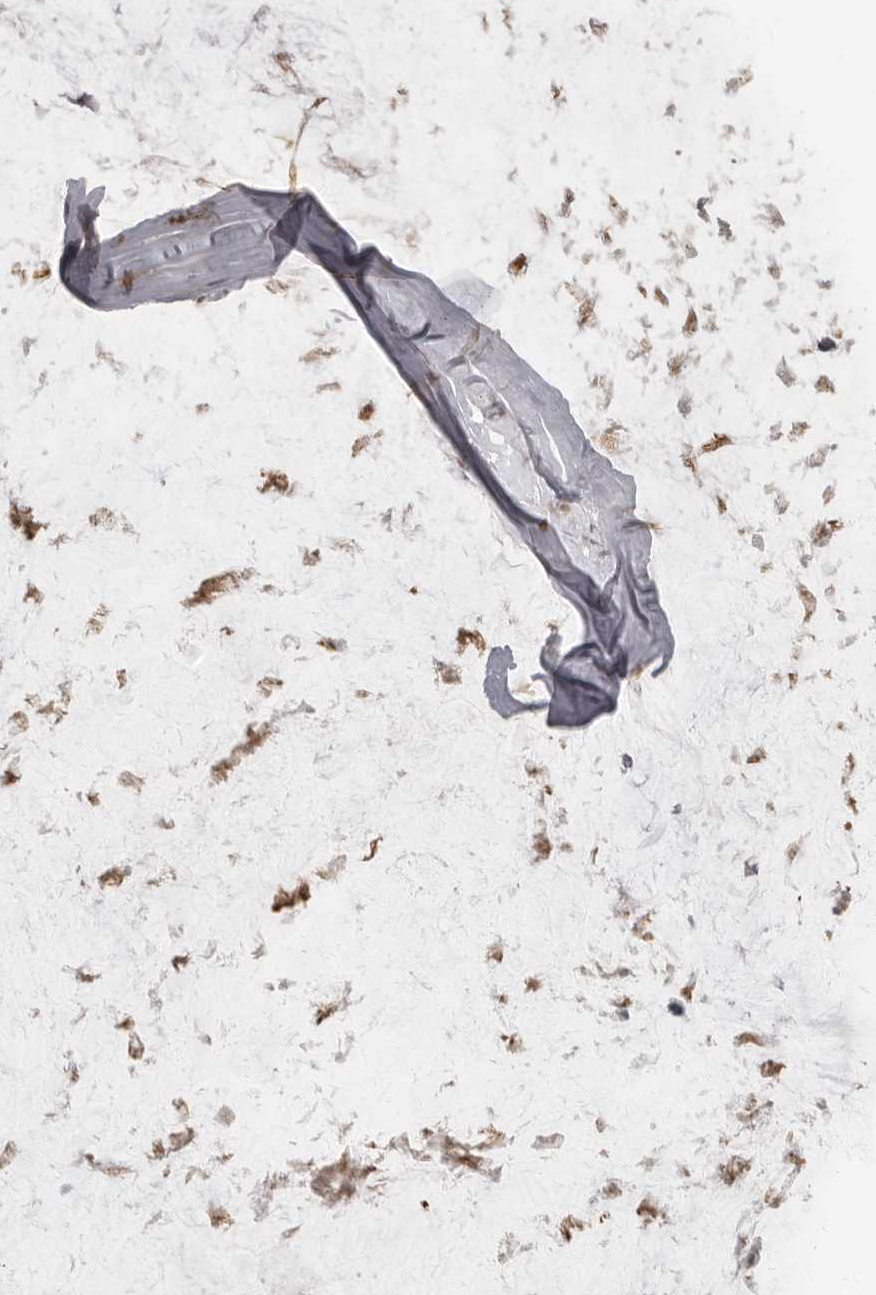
{"staining": {"intensity": "negative", "quantity": "none", "location": "none"}, "tissue": "ovarian cancer", "cell_type": "Tumor cells", "image_type": "cancer", "snomed": [{"axis": "morphology", "description": "Cystadenocarcinoma, mucinous, NOS"}, {"axis": "topography", "description": "Ovary"}], "caption": "This is an immunohistochemistry micrograph of mucinous cystadenocarcinoma (ovarian). There is no positivity in tumor cells.", "gene": "MRTO4", "patient": {"sex": "female", "age": 39}}